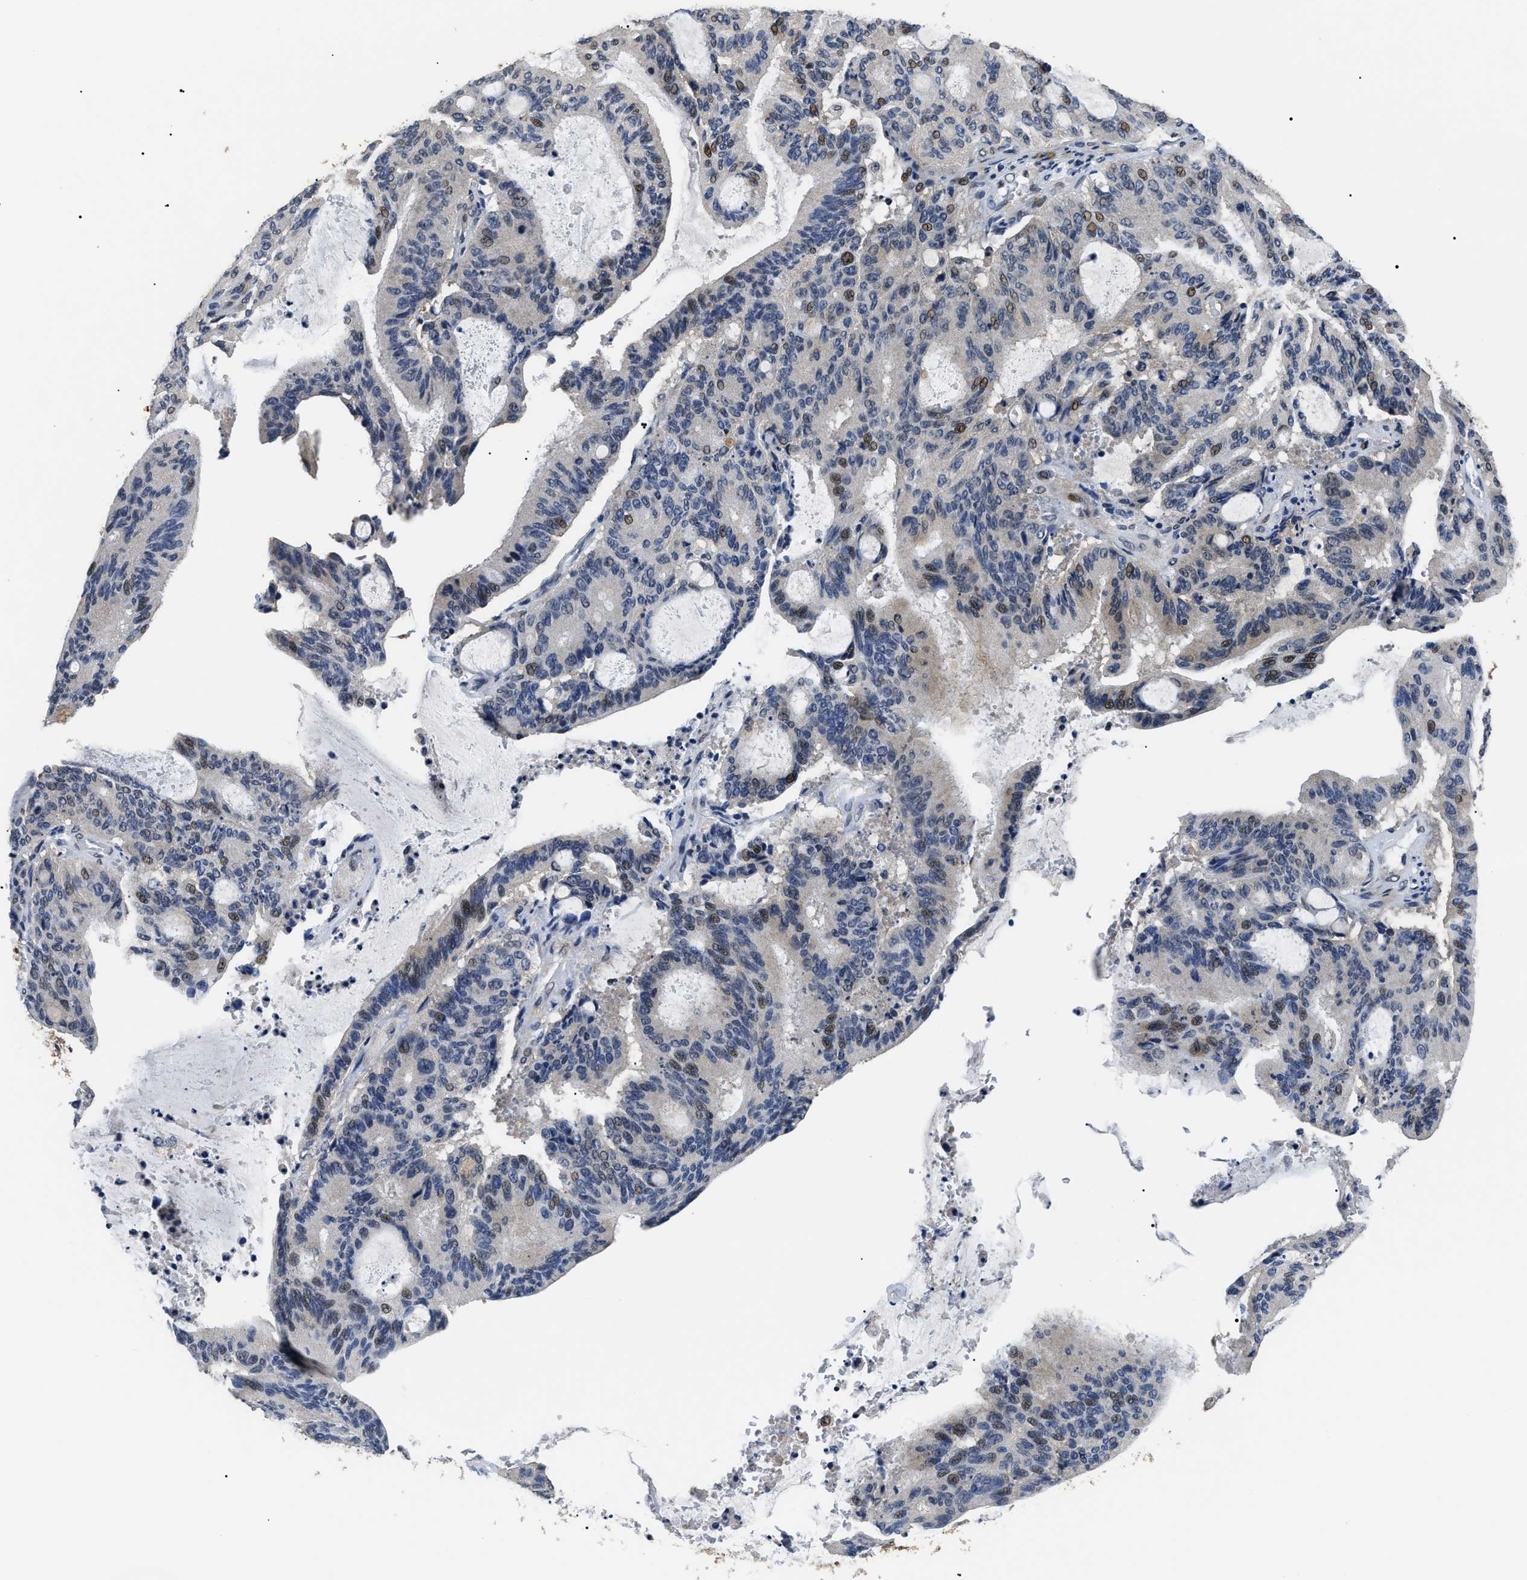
{"staining": {"intensity": "moderate", "quantity": "<25%", "location": "nuclear"}, "tissue": "liver cancer", "cell_type": "Tumor cells", "image_type": "cancer", "snomed": [{"axis": "morphology", "description": "Cholangiocarcinoma"}, {"axis": "topography", "description": "Liver"}], "caption": "The micrograph reveals staining of cholangiocarcinoma (liver), revealing moderate nuclear protein expression (brown color) within tumor cells.", "gene": "PSMD8", "patient": {"sex": "female", "age": 73}}